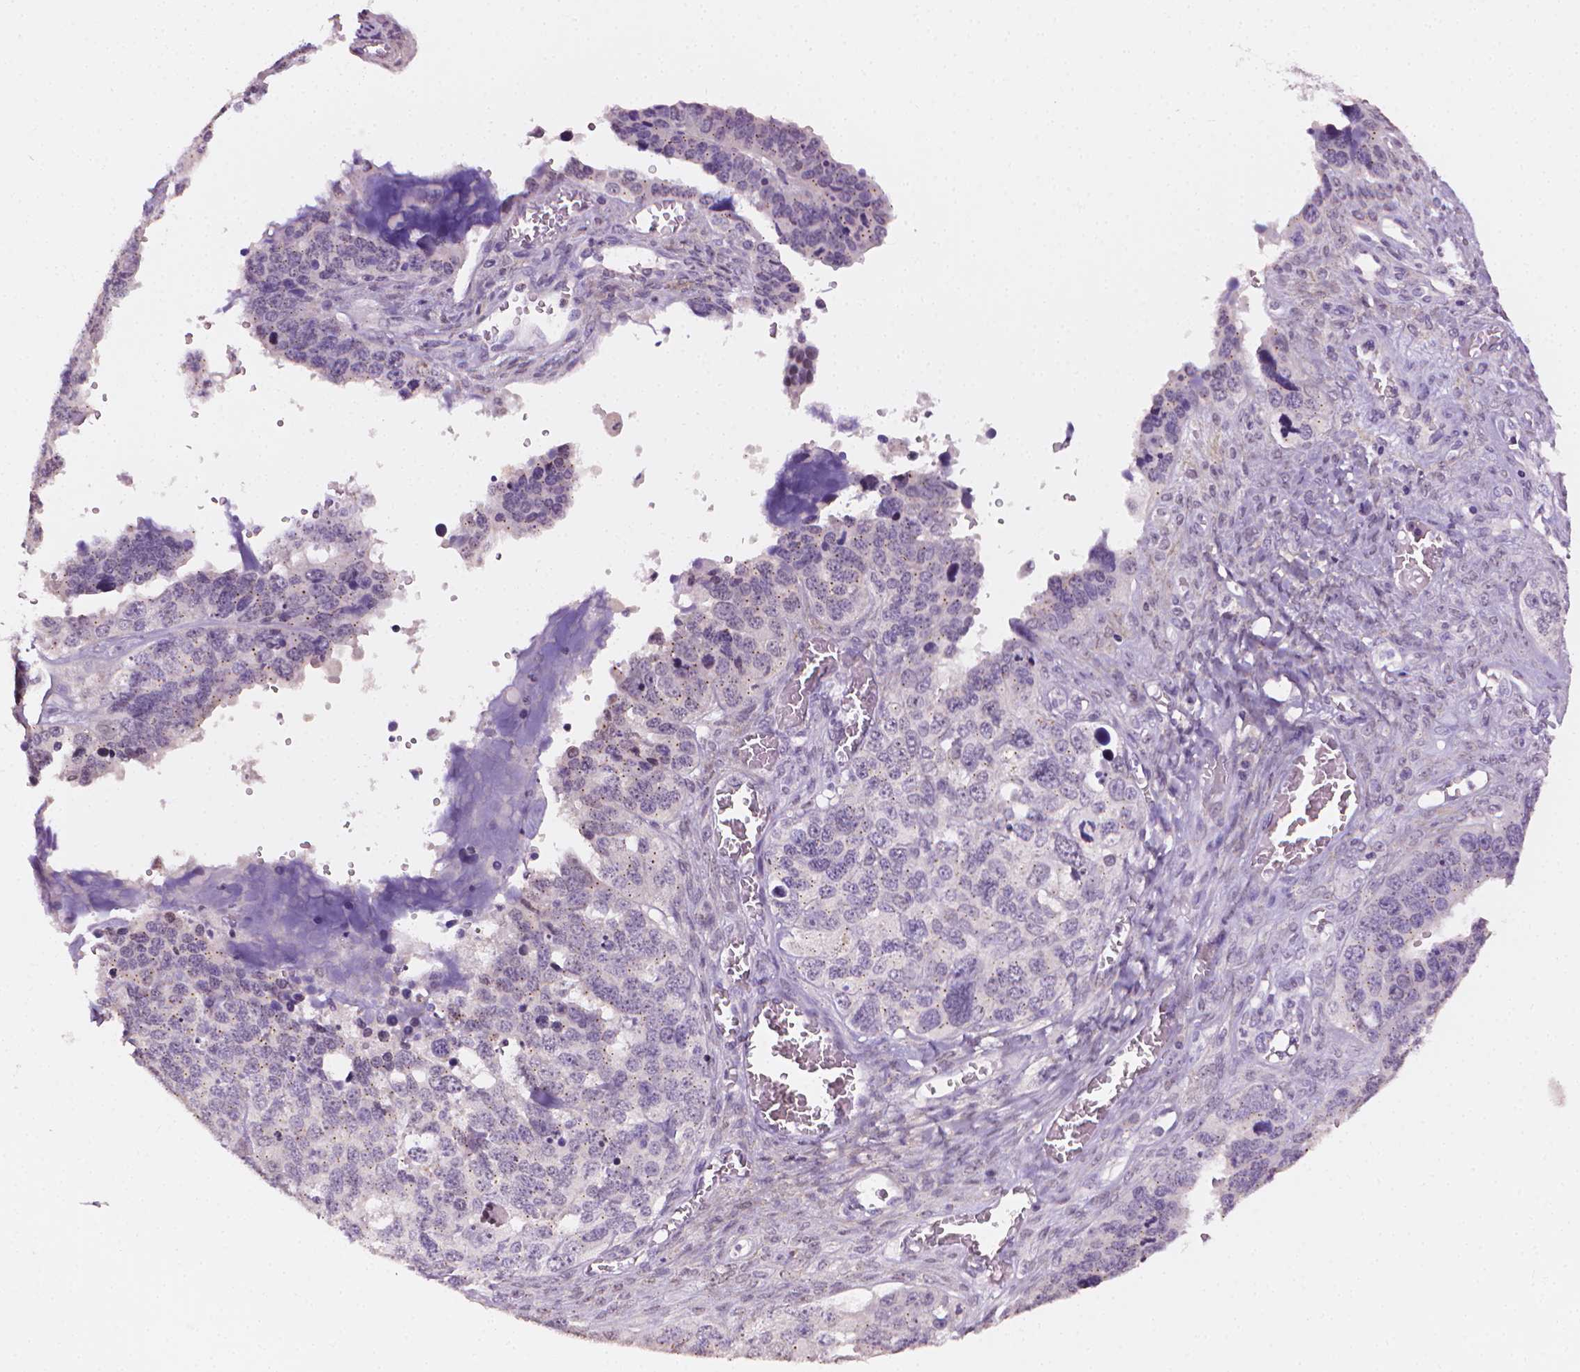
{"staining": {"intensity": "negative", "quantity": "none", "location": "none"}, "tissue": "ovarian cancer", "cell_type": "Tumor cells", "image_type": "cancer", "snomed": [{"axis": "morphology", "description": "Cystadenocarcinoma, serous, NOS"}, {"axis": "topography", "description": "Ovary"}], "caption": "Ovarian serous cystadenocarcinoma was stained to show a protein in brown. There is no significant staining in tumor cells. Brightfield microscopy of immunohistochemistry stained with DAB (3,3'-diaminobenzidine) (brown) and hematoxylin (blue), captured at high magnification.", "gene": "NCAN", "patient": {"sex": "female", "age": 76}}